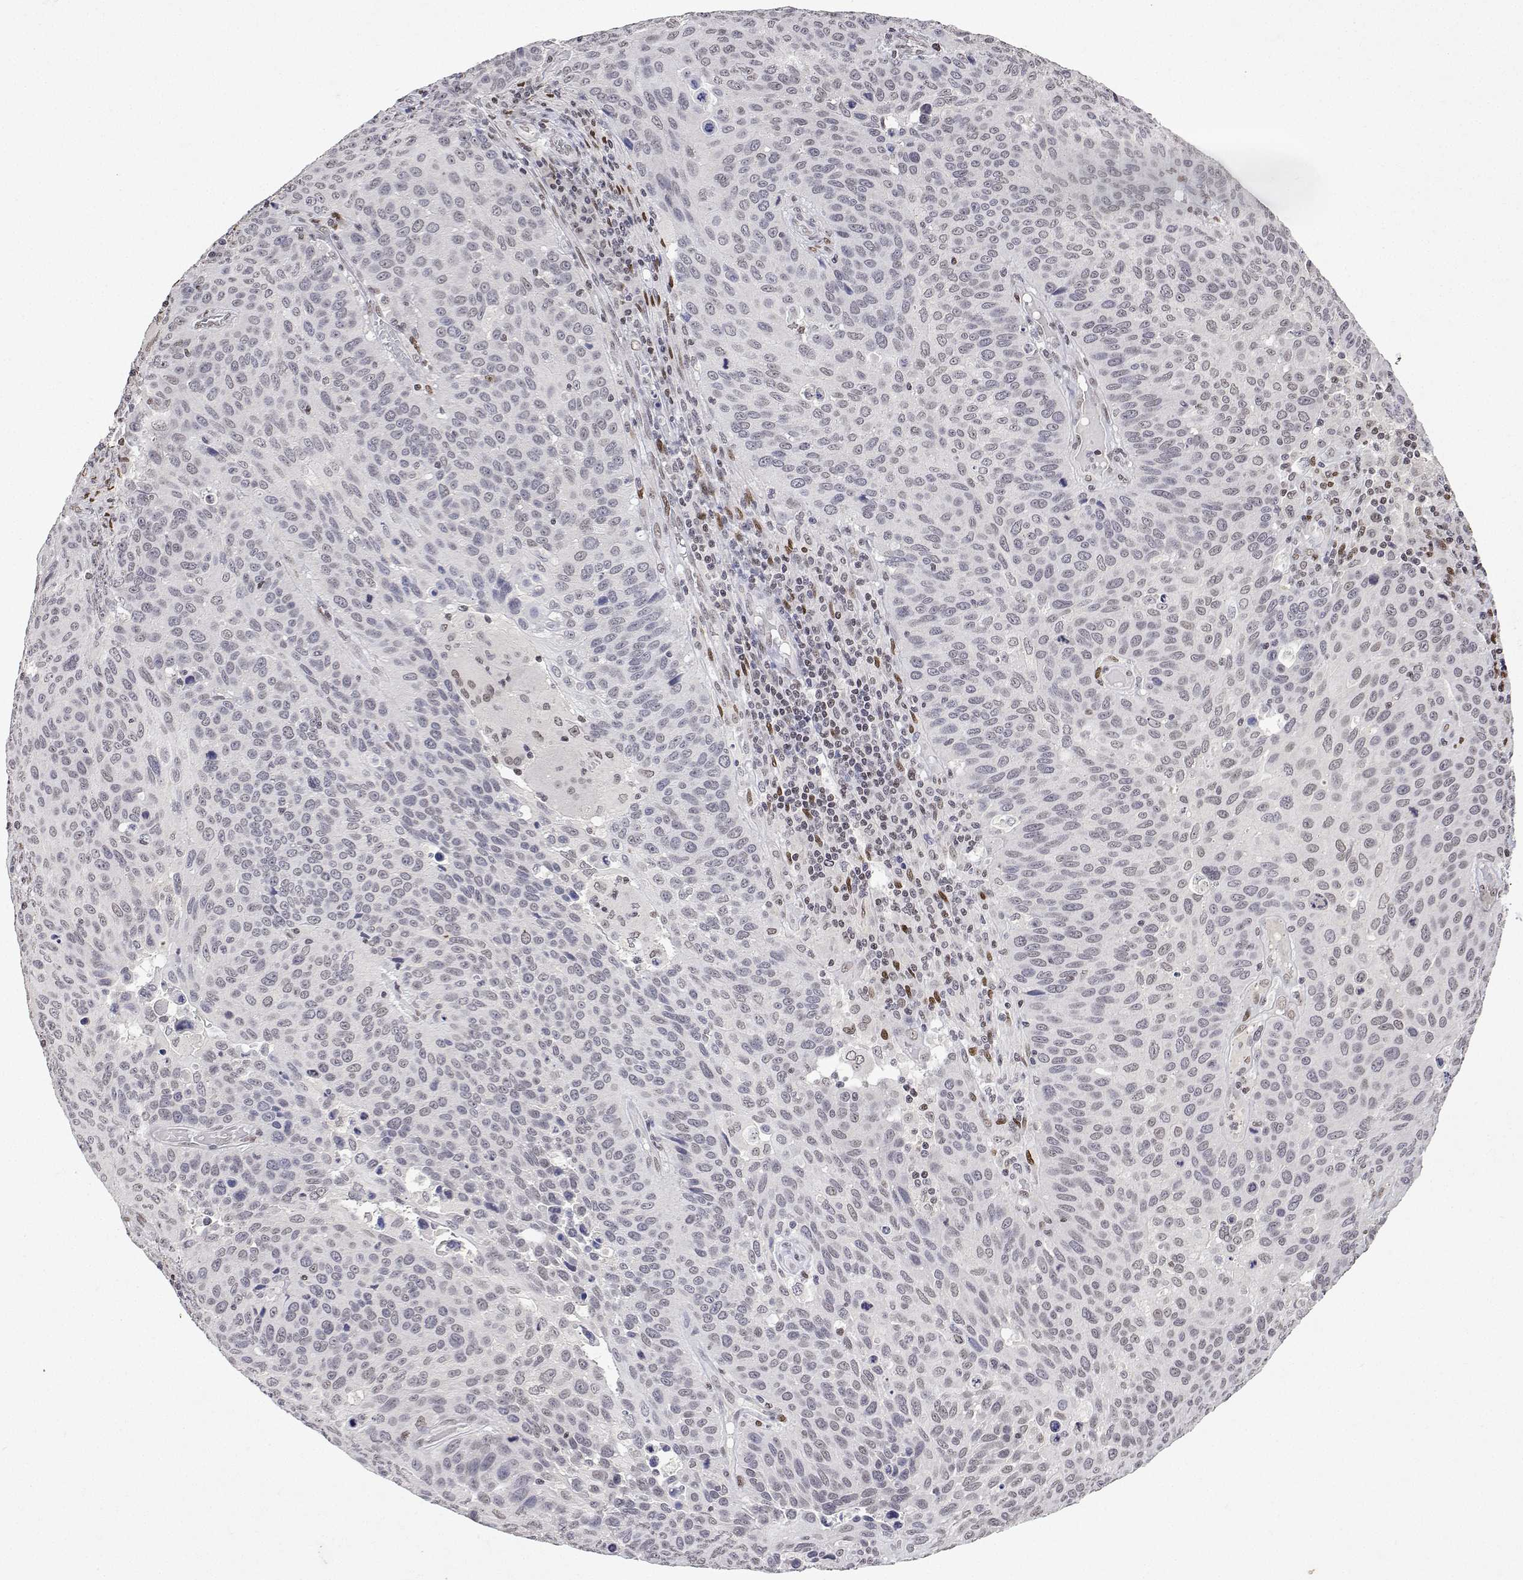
{"staining": {"intensity": "negative", "quantity": "none", "location": "none"}, "tissue": "lung cancer", "cell_type": "Tumor cells", "image_type": "cancer", "snomed": [{"axis": "morphology", "description": "Squamous cell carcinoma, NOS"}, {"axis": "topography", "description": "Lung"}], "caption": "Image shows no significant protein staining in tumor cells of lung cancer.", "gene": "XPC", "patient": {"sex": "male", "age": 68}}